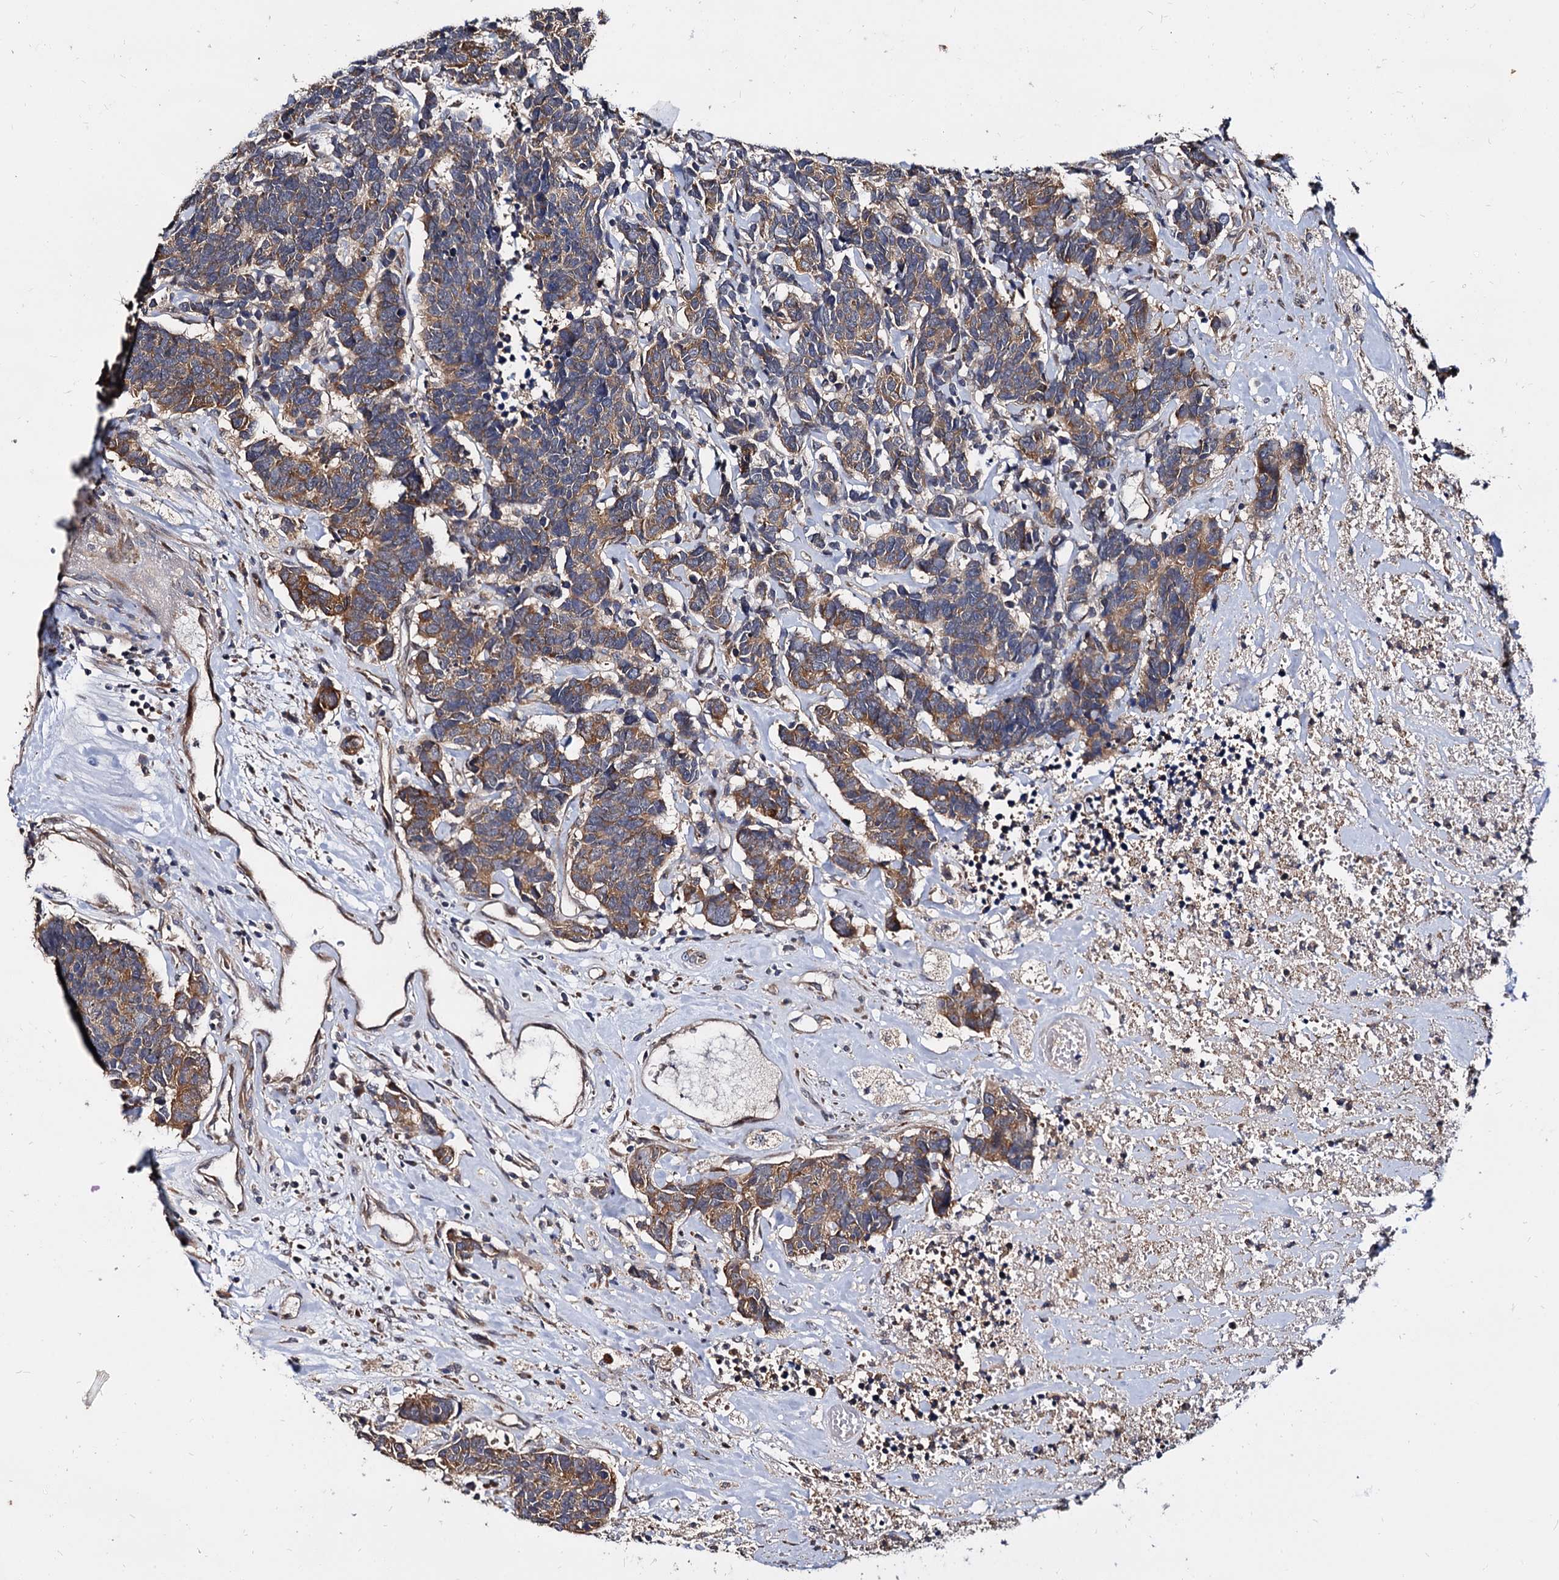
{"staining": {"intensity": "moderate", "quantity": "25%-75%", "location": "cytoplasmic/membranous"}, "tissue": "carcinoid", "cell_type": "Tumor cells", "image_type": "cancer", "snomed": [{"axis": "morphology", "description": "Carcinoma, NOS"}, {"axis": "morphology", "description": "Carcinoid, malignant, NOS"}, {"axis": "topography", "description": "Urinary bladder"}], "caption": "Carcinoma stained for a protein reveals moderate cytoplasmic/membranous positivity in tumor cells.", "gene": "WWC3", "patient": {"sex": "male", "age": 57}}